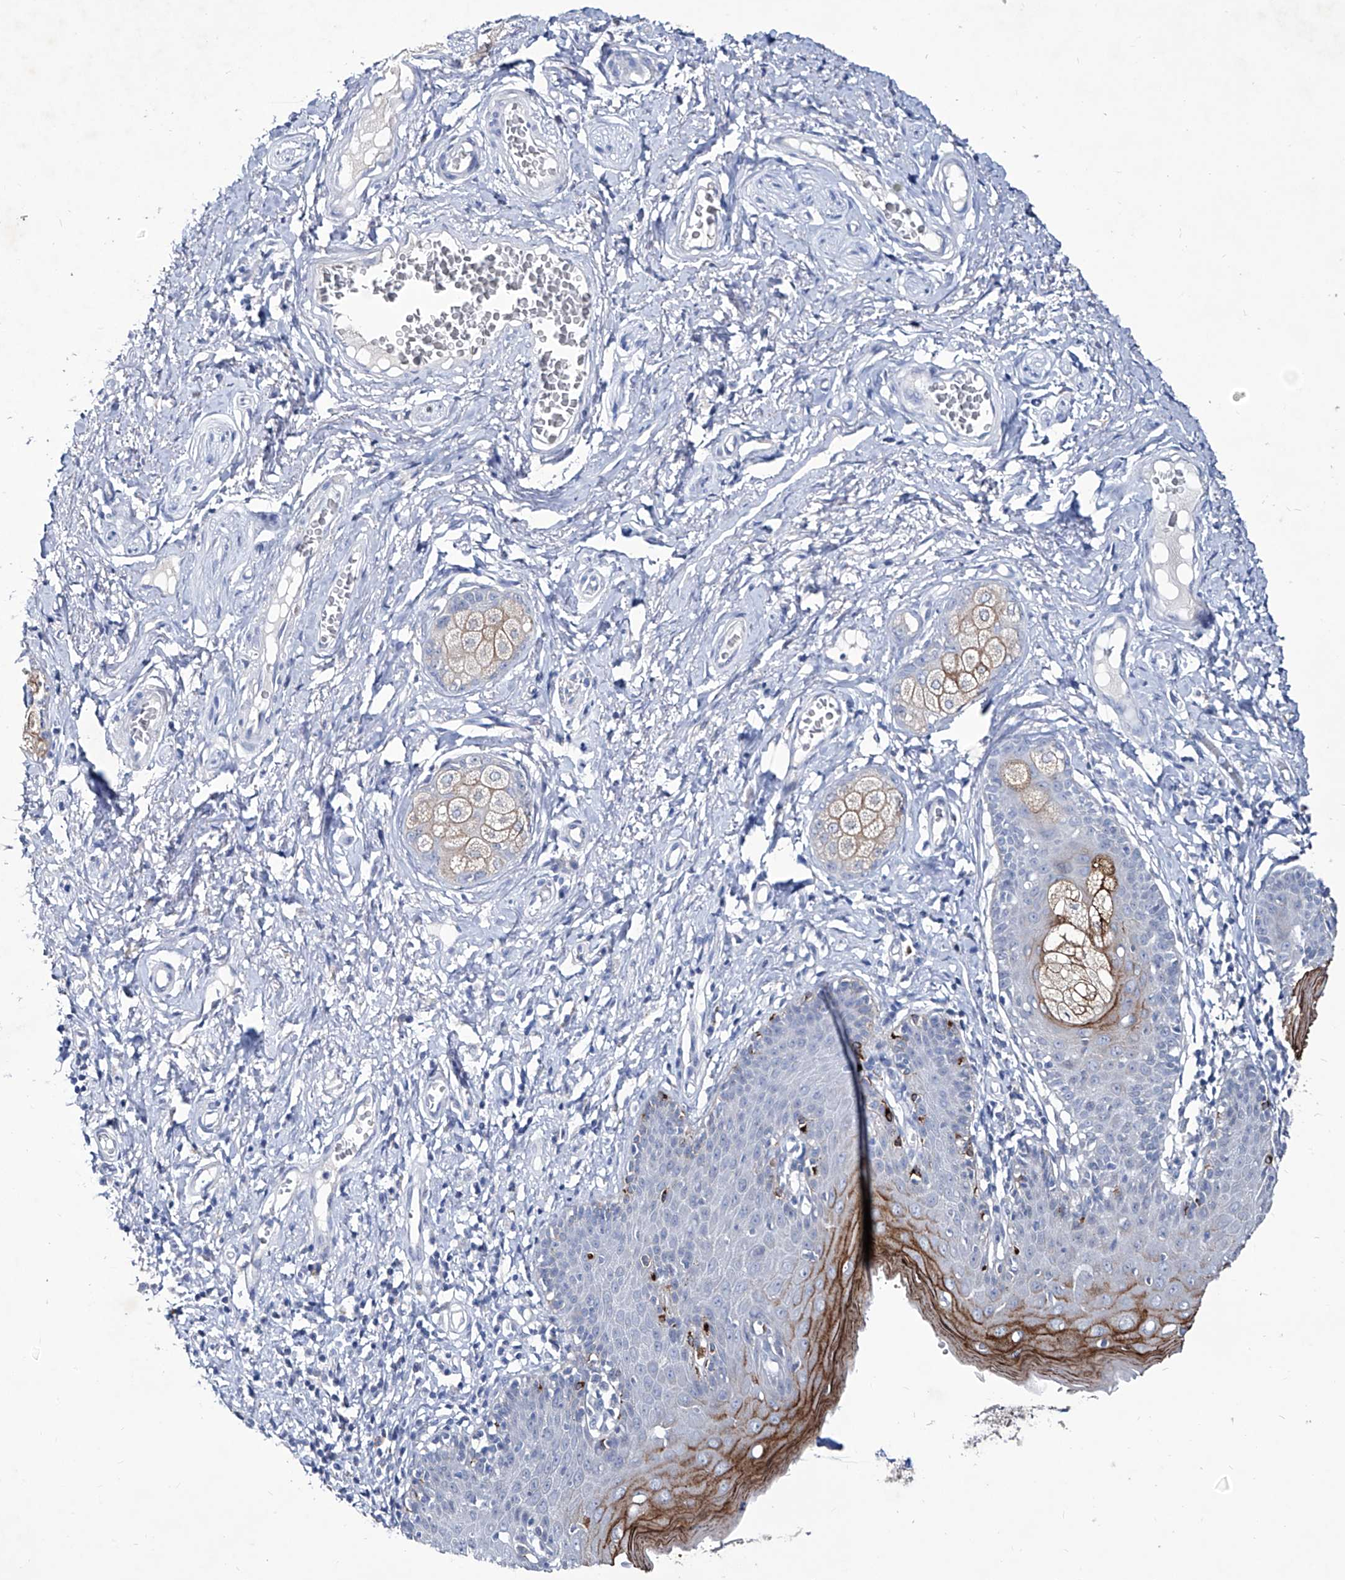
{"staining": {"intensity": "strong", "quantity": "<25%", "location": "cytoplasmic/membranous"}, "tissue": "skin", "cell_type": "Epidermal cells", "image_type": "normal", "snomed": [{"axis": "morphology", "description": "Normal tissue, NOS"}, {"axis": "topography", "description": "Vulva"}], "caption": "Unremarkable skin shows strong cytoplasmic/membranous staining in about <25% of epidermal cells.", "gene": "KLHL17", "patient": {"sex": "female", "age": 66}}